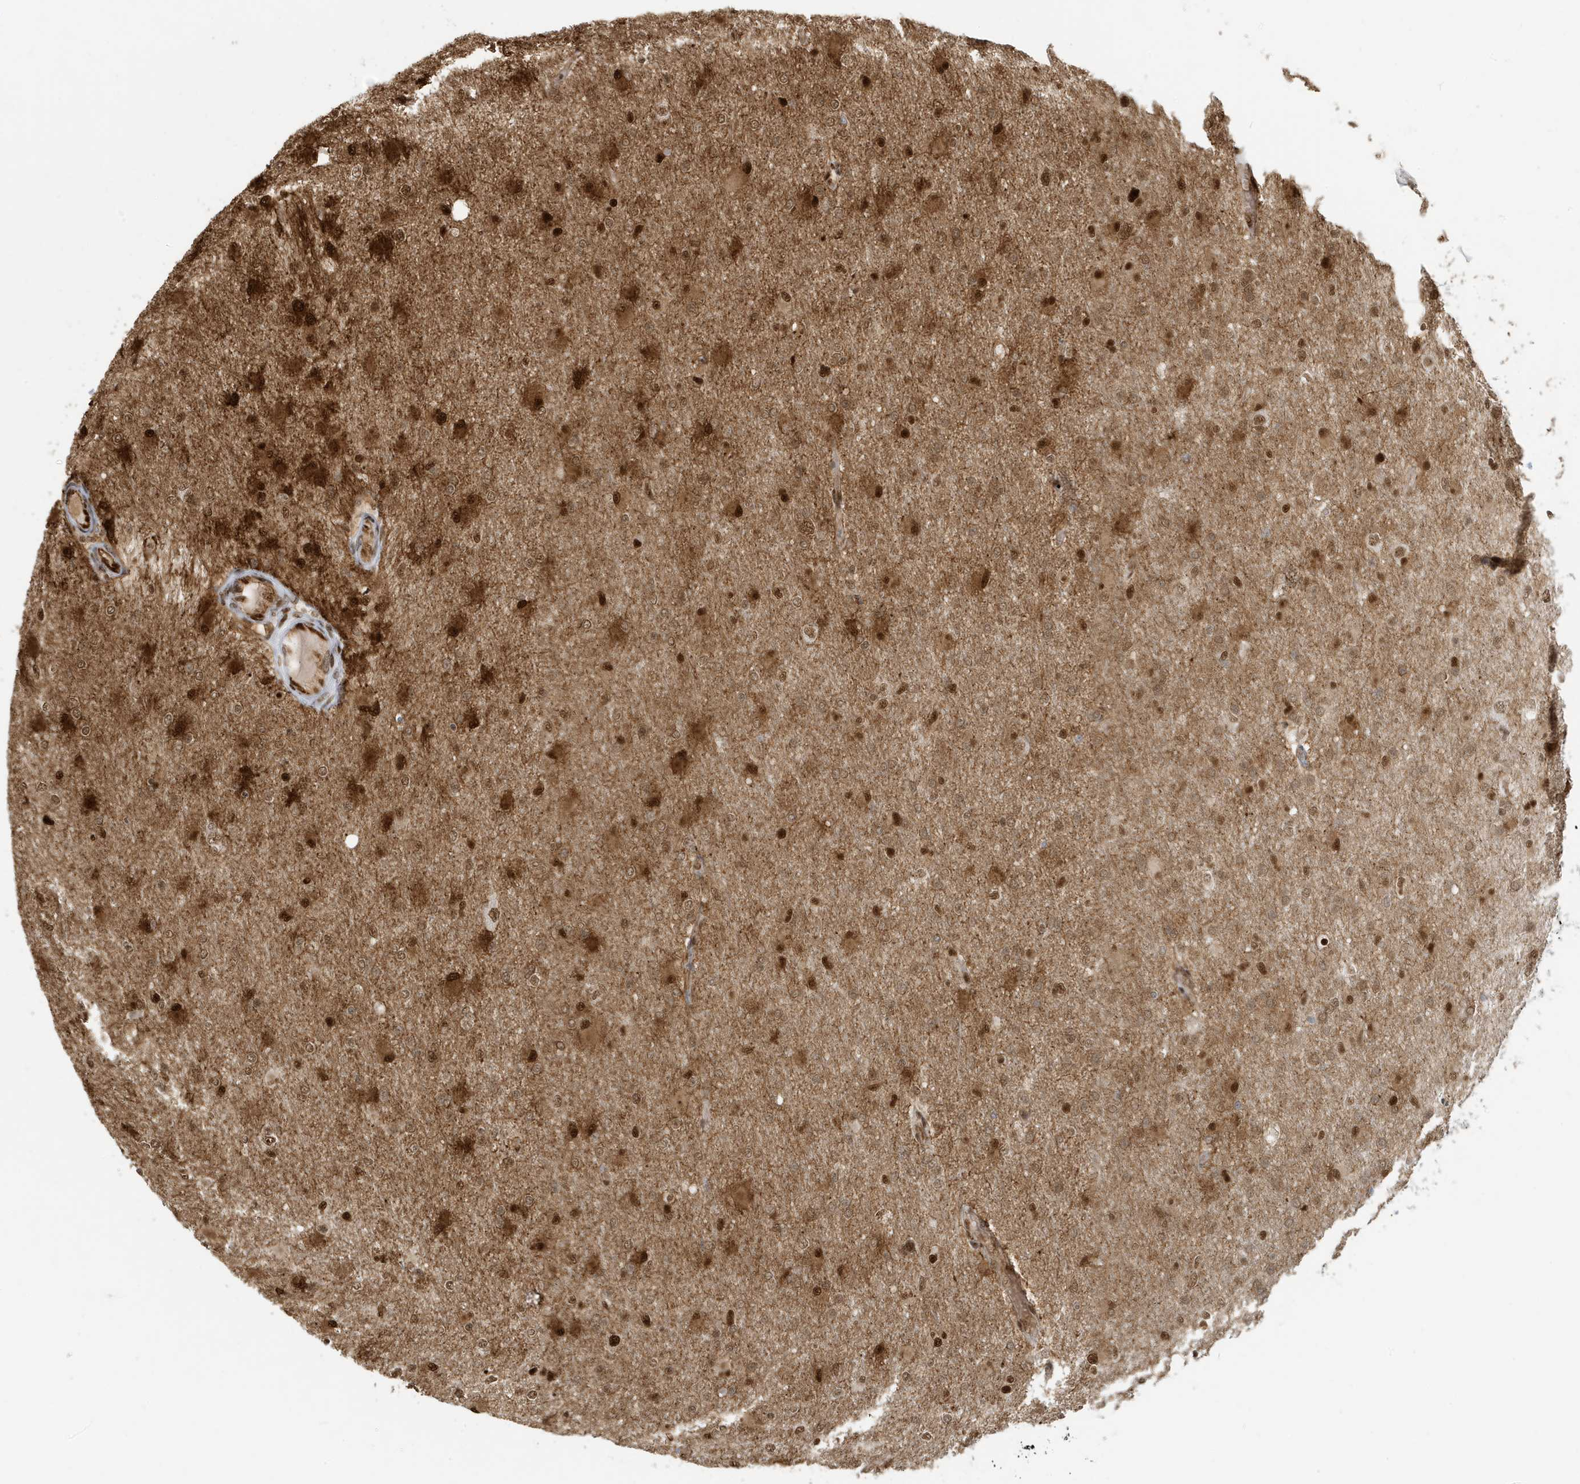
{"staining": {"intensity": "strong", "quantity": ">75%", "location": "nuclear"}, "tissue": "glioma", "cell_type": "Tumor cells", "image_type": "cancer", "snomed": [{"axis": "morphology", "description": "Glioma, malignant, High grade"}, {"axis": "topography", "description": "Cerebral cortex"}], "caption": "Malignant glioma (high-grade) tissue displays strong nuclear positivity in about >75% of tumor cells, visualized by immunohistochemistry. The staining is performed using DAB brown chromogen to label protein expression. The nuclei are counter-stained blue using hematoxylin.", "gene": "CKS2", "patient": {"sex": "female", "age": 36}}